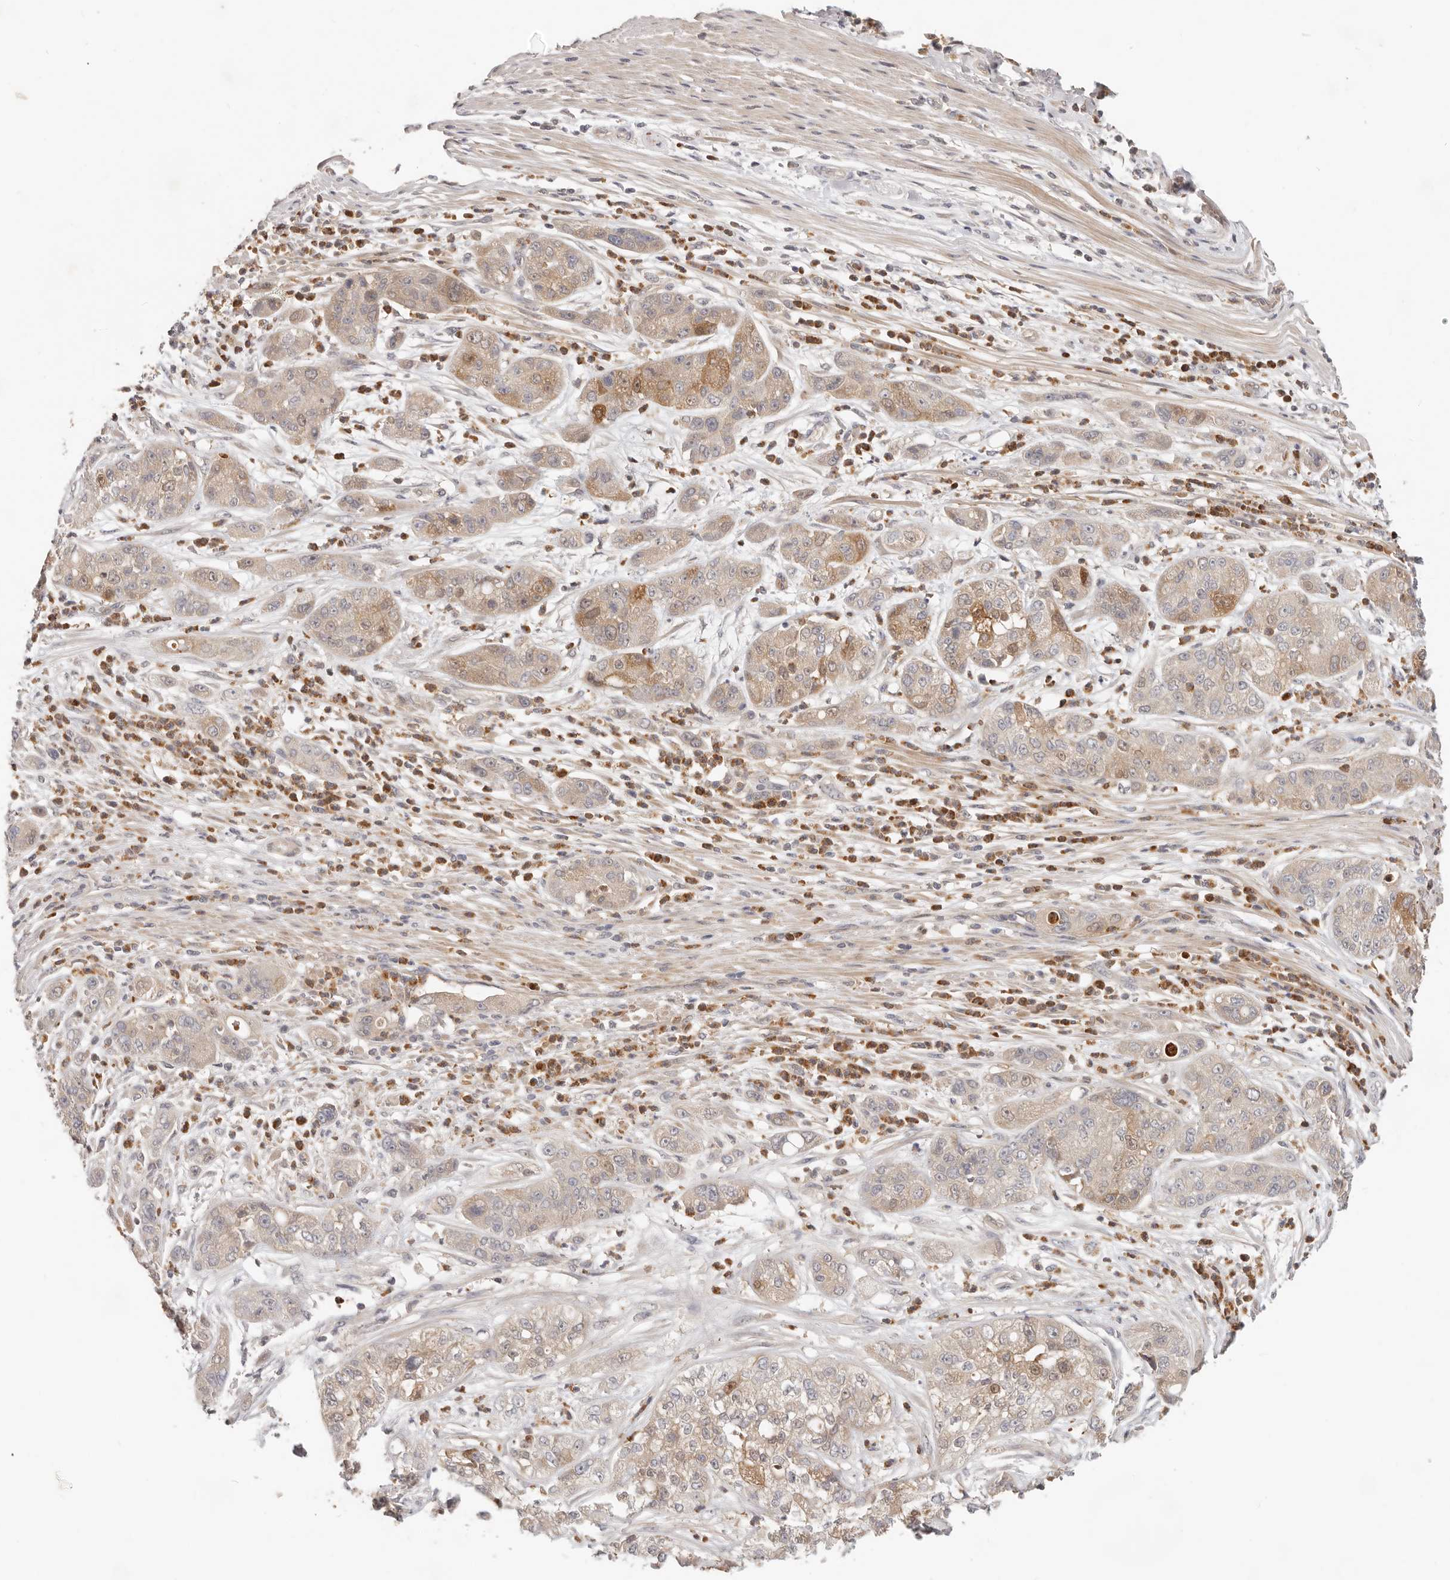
{"staining": {"intensity": "weak", "quantity": ">75%", "location": "cytoplasmic/membranous"}, "tissue": "pancreatic cancer", "cell_type": "Tumor cells", "image_type": "cancer", "snomed": [{"axis": "morphology", "description": "Adenocarcinoma, NOS"}, {"axis": "topography", "description": "Pancreas"}], "caption": "Immunohistochemistry of adenocarcinoma (pancreatic) reveals low levels of weak cytoplasmic/membranous positivity in about >75% of tumor cells.", "gene": "USP49", "patient": {"sex": "female", "age": 78}}